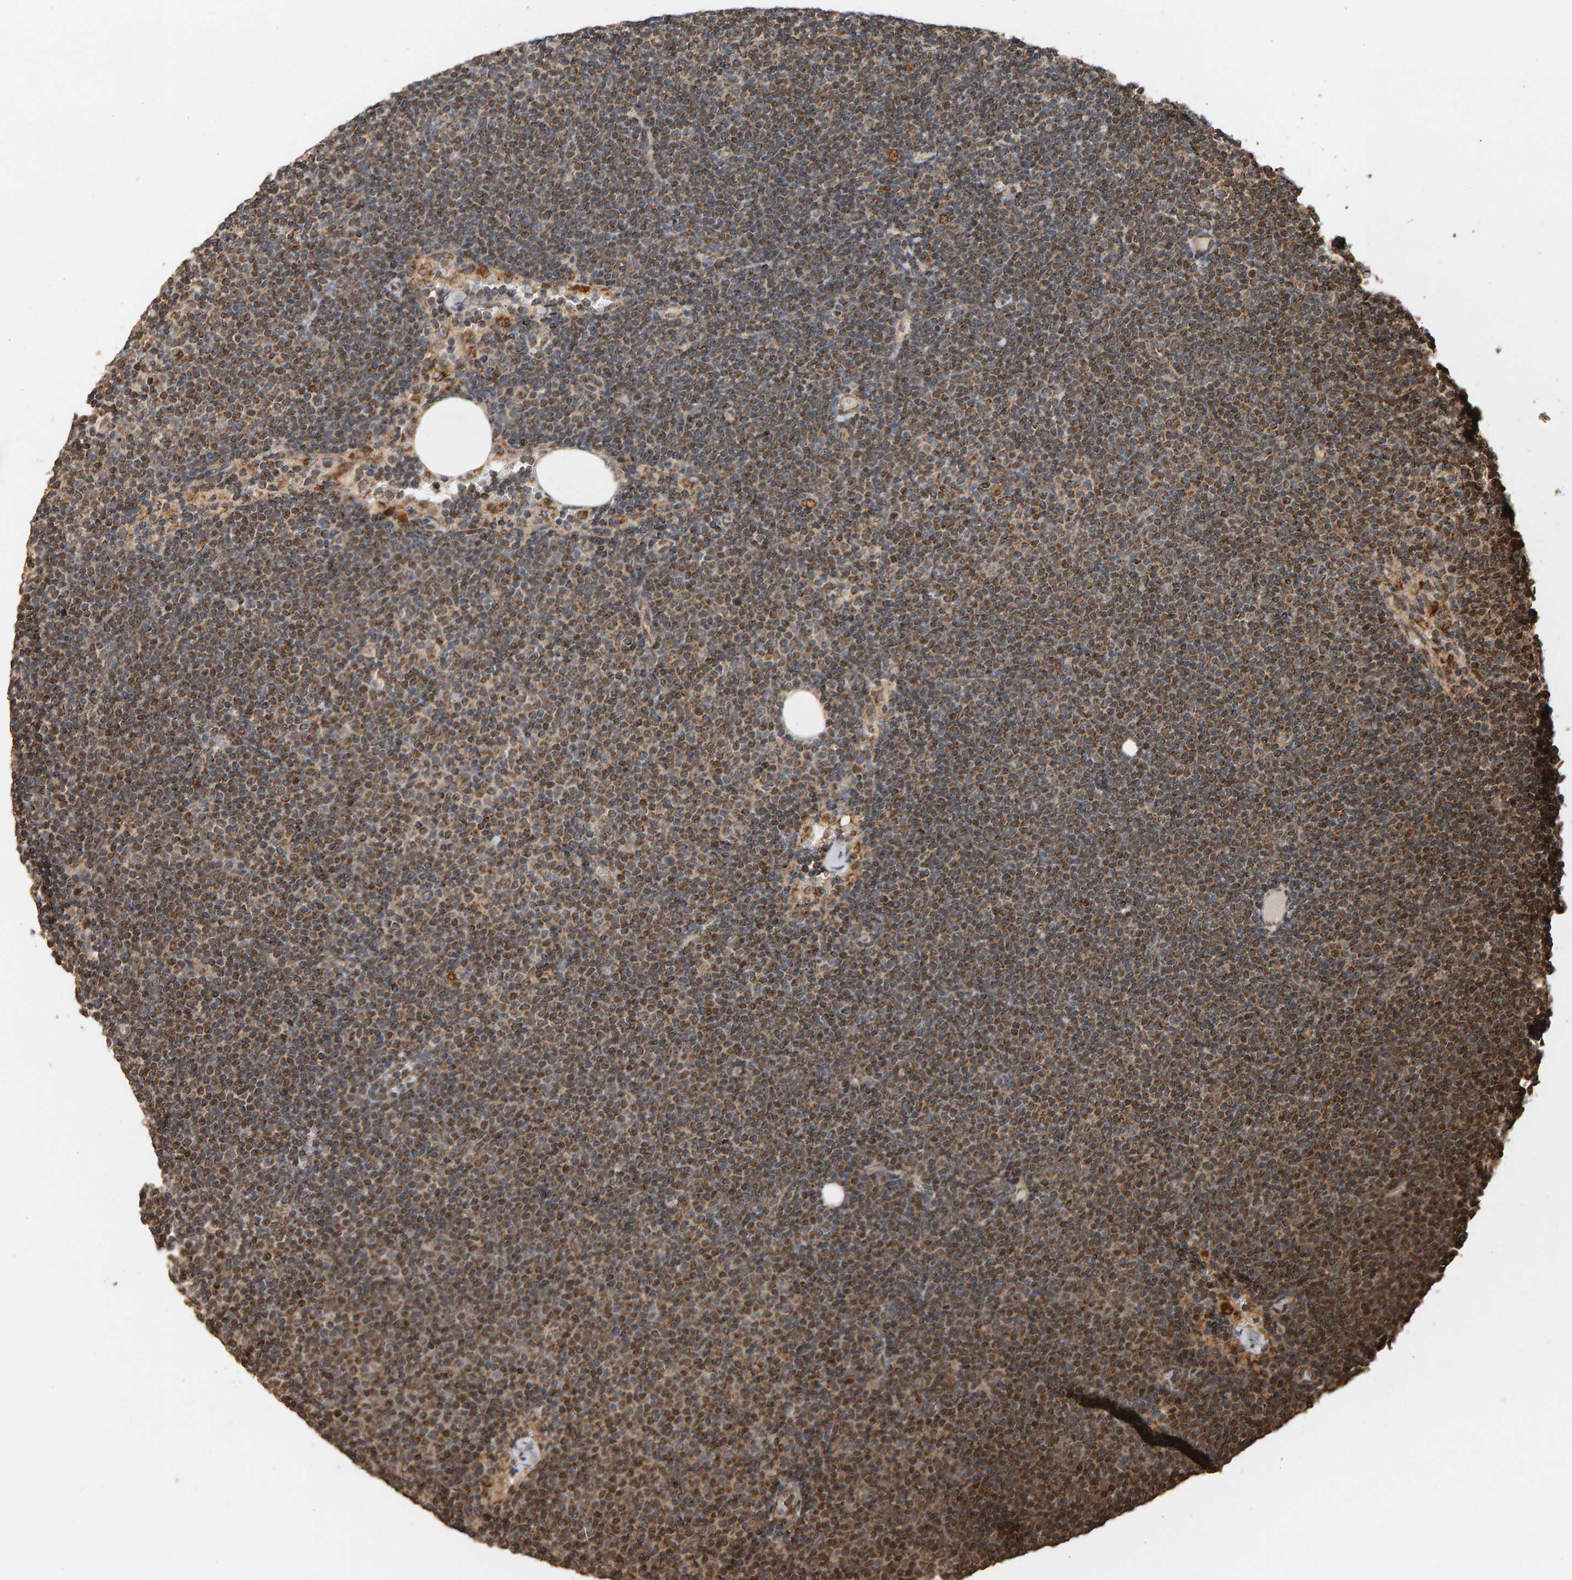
{"staining": {"intensity": "moderate", "quantity": ">75%", "location": "cytoplasmic/membranous"}, "tissue": "lymphoma", "cell_type": "Tumor cells", "image_type": "cancer", "snomed": [{"axis": "morphology", "description": "Malignant lymphoma, non-Hodgkin's type, Low grade"}, {"axis": "topography", "description": "Lymph node"}], "caption": "A brown stain highlights moderate cytoplasmic/membranous positivity of a protein in human lymphoma tumor cells. (brown staining indicates protein expression, while blue staining denotes nuclei).", "gene": "GSTK1", "patient": {"sex": "female", "age": 53}}